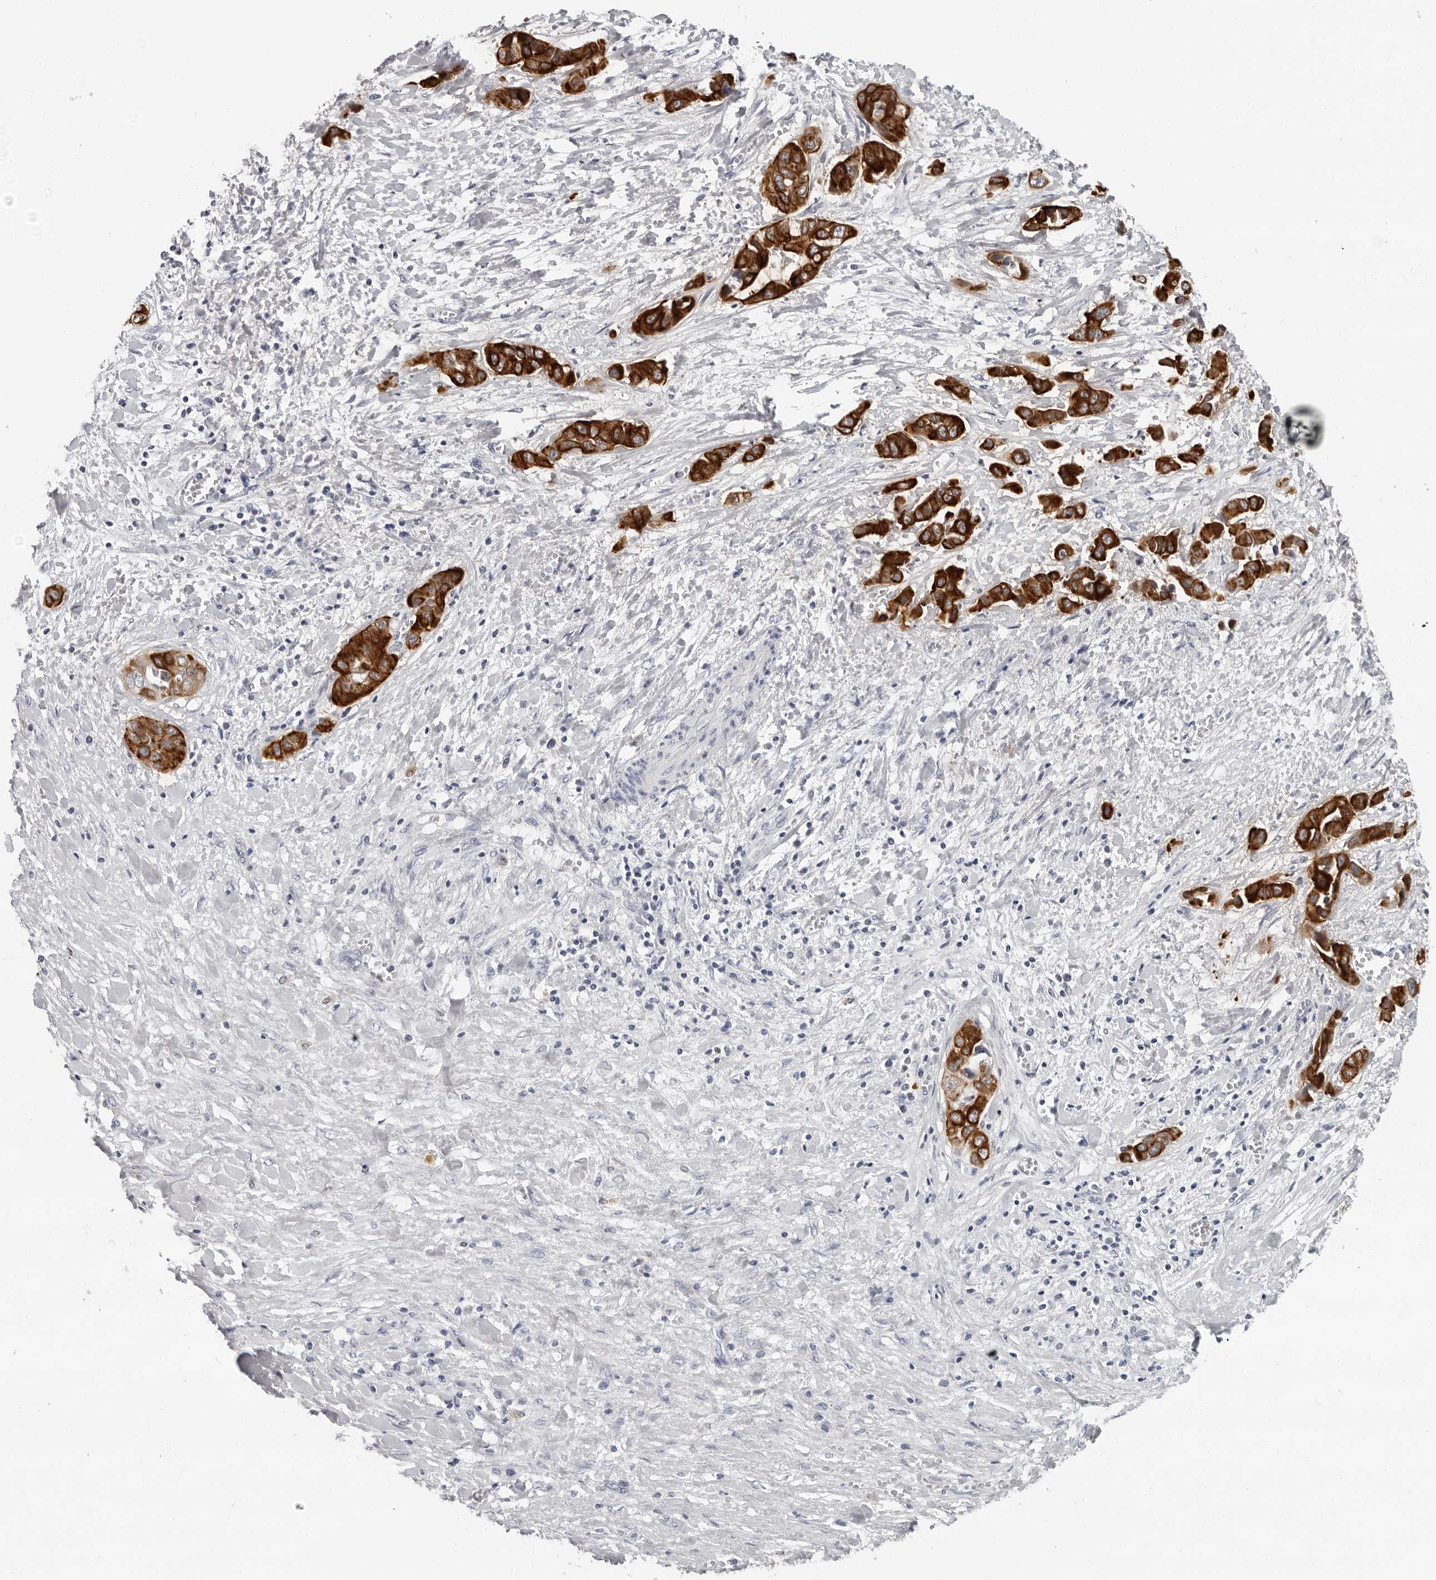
{"staining": {"intensity": "strong", "quantity": ">75%", "location": "cytoplasmic/membranous"}, "tissue": "liver cancer", "cell_type": "Tumor cells", "image_type": "cancer", "snomed": [{"axis": "morphology", "description": "Cholangiocarcinoma"}, {"axis": "topography", "description": "Liver"}], "caption": "Tumor cells show strong cytoplasmic/membranous staining in about >75% of cells in liver cancer.", "gene": "CCDC28B", "patient": {"sex": "female", "age": 52}}